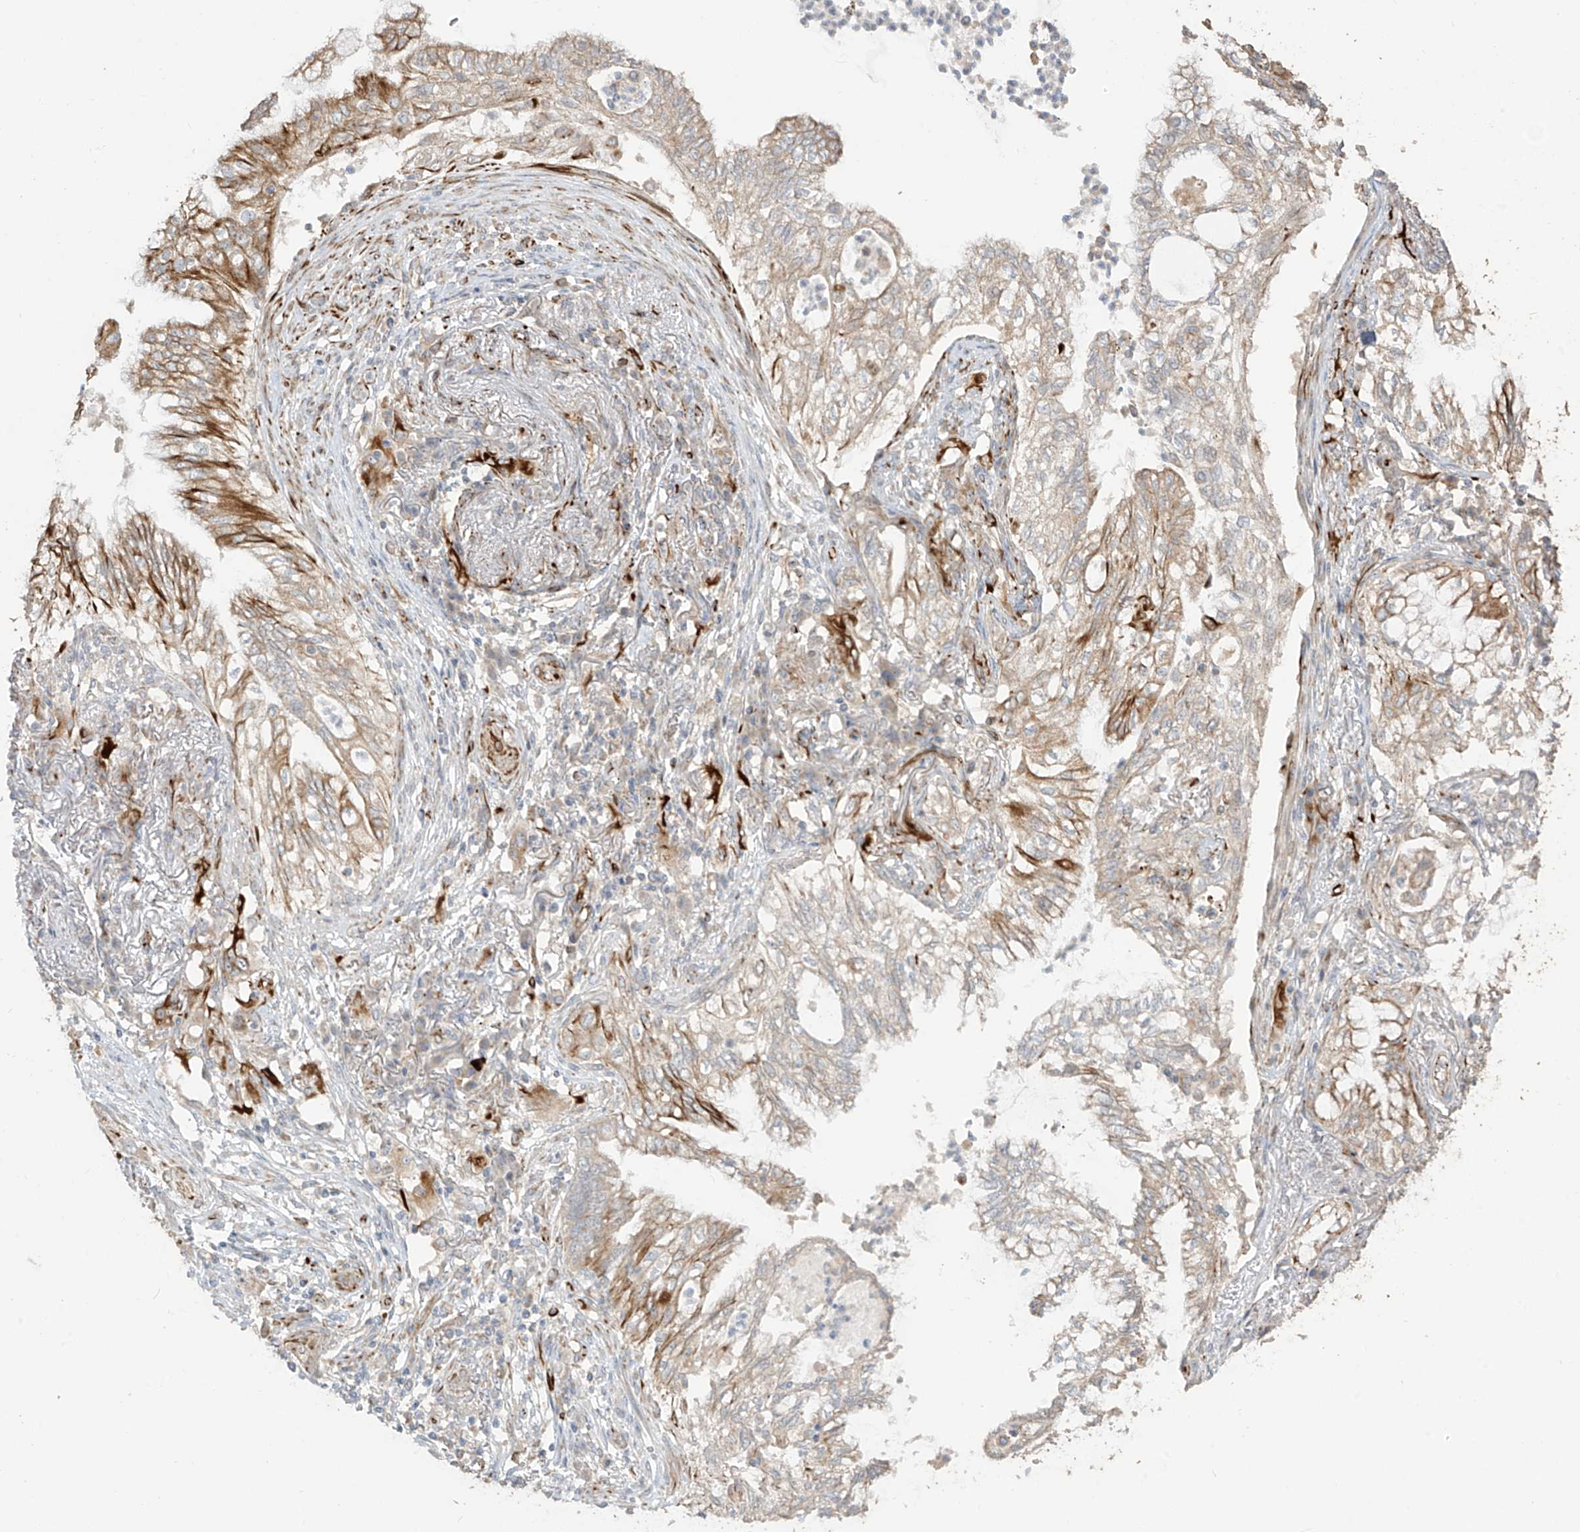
{"staining": {"intensity": "moderate", "quantity": "25%-75%", "location": "cytoplasmic/membranous"}, "tissue": "lung cancer", "cell_type": "Tumor cells", "image_type": "cancer", "snomed": [{"axis": "morphology", "description": "Adenocarcinoma, NOS"}, {"axis": "topography", "description": "Lung"}], "caption": "Moderate cytoplasmic/membranous expression for a protein is seen in approximately 25%-75% of tumor cells of lung adenocarcinoma using IHC.", "gene": "DCDC2", "patient": {"sex": "female", "age": 70}}